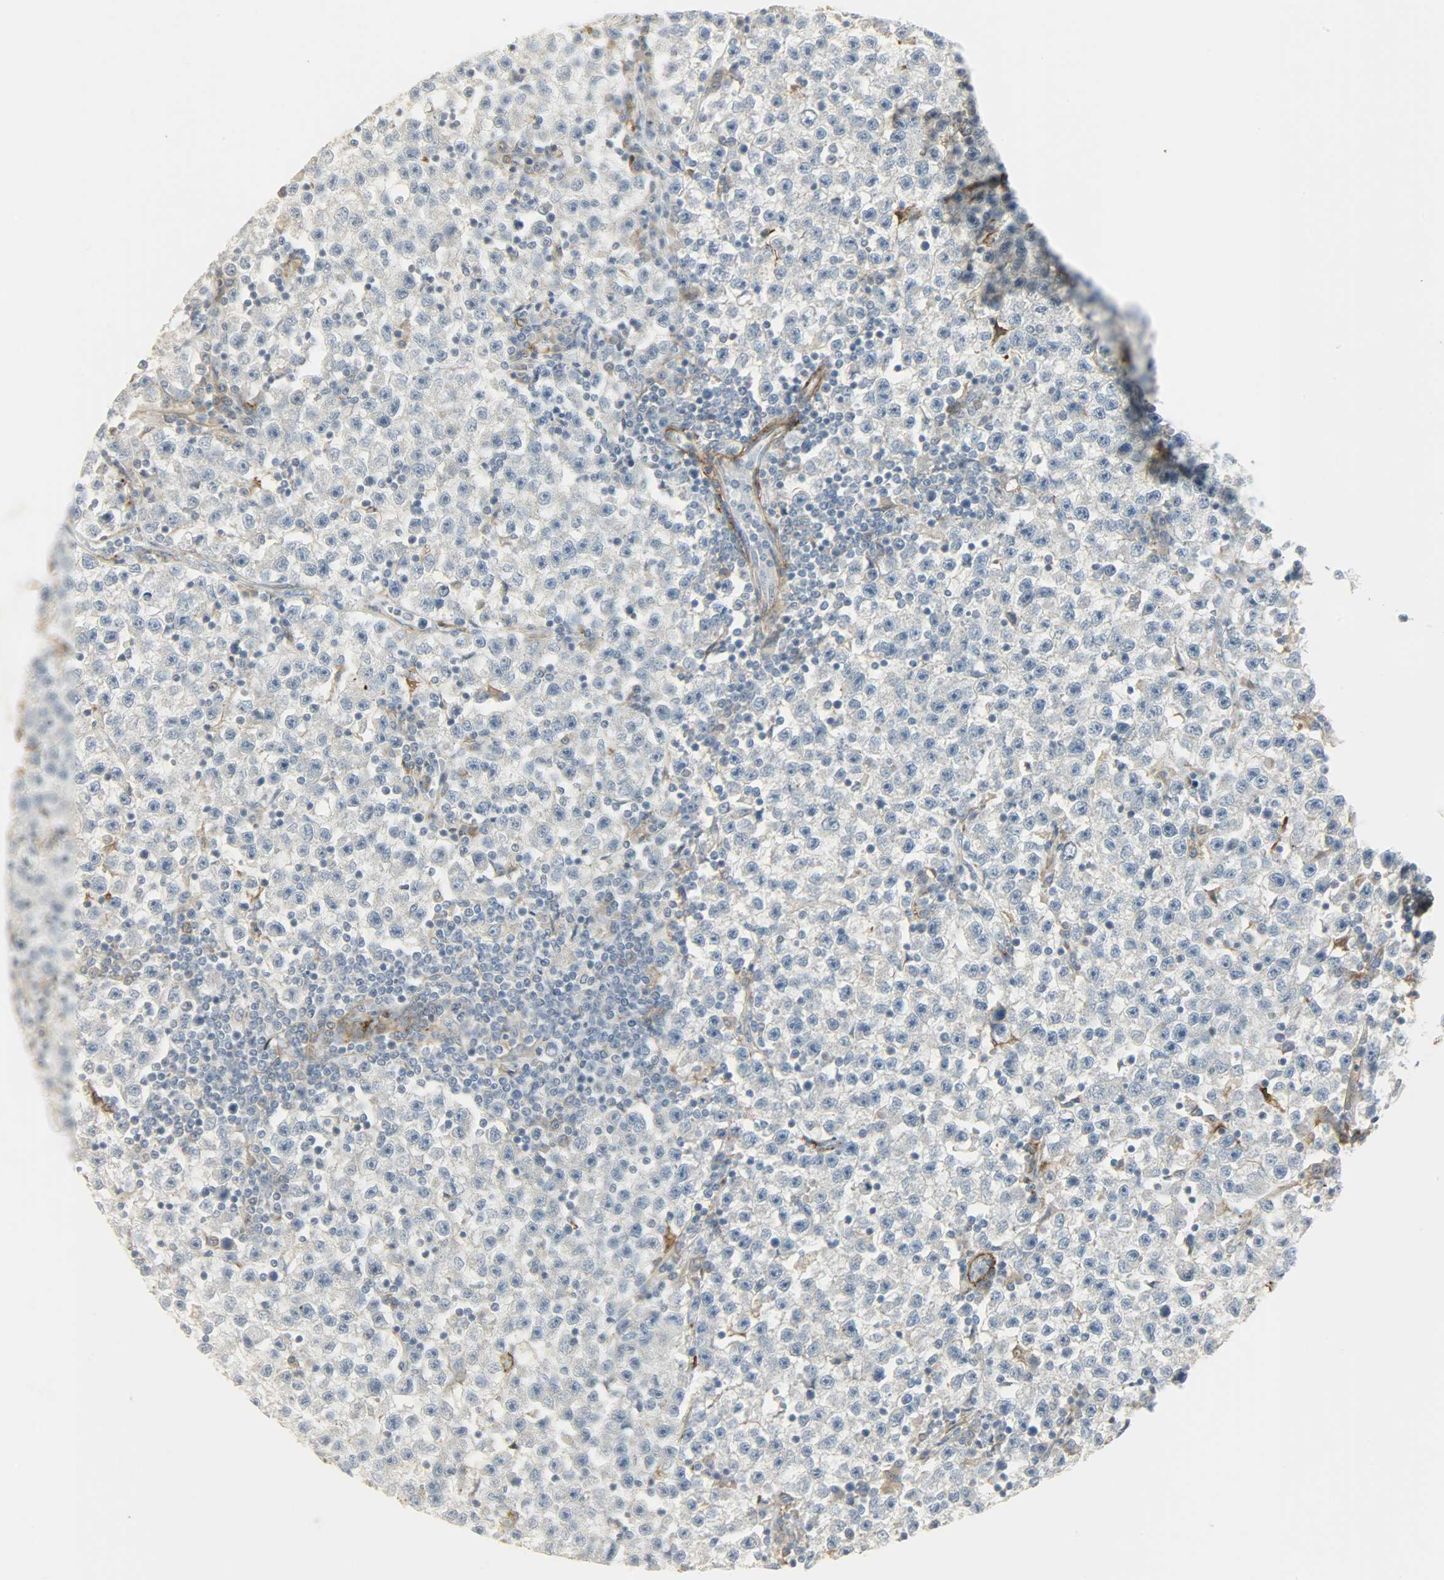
{"staining": {"intensity": "negative", "quantity": "none", "location": "none"}, "tissue": "testis cancer", "cell_type": "Tumor cells", "image_type": "cancer", "snomed": [{"axis": "morphology", "description": "Seminoma, NOS"}, {"axis": "topography", "description": "Testis"}], "caption": "Testis cancer was stained to show a protein in brown. There is no significant staining in tumor cells.", "gene": "ENPEP", "patient": {"sex": "male", "age": 22}}